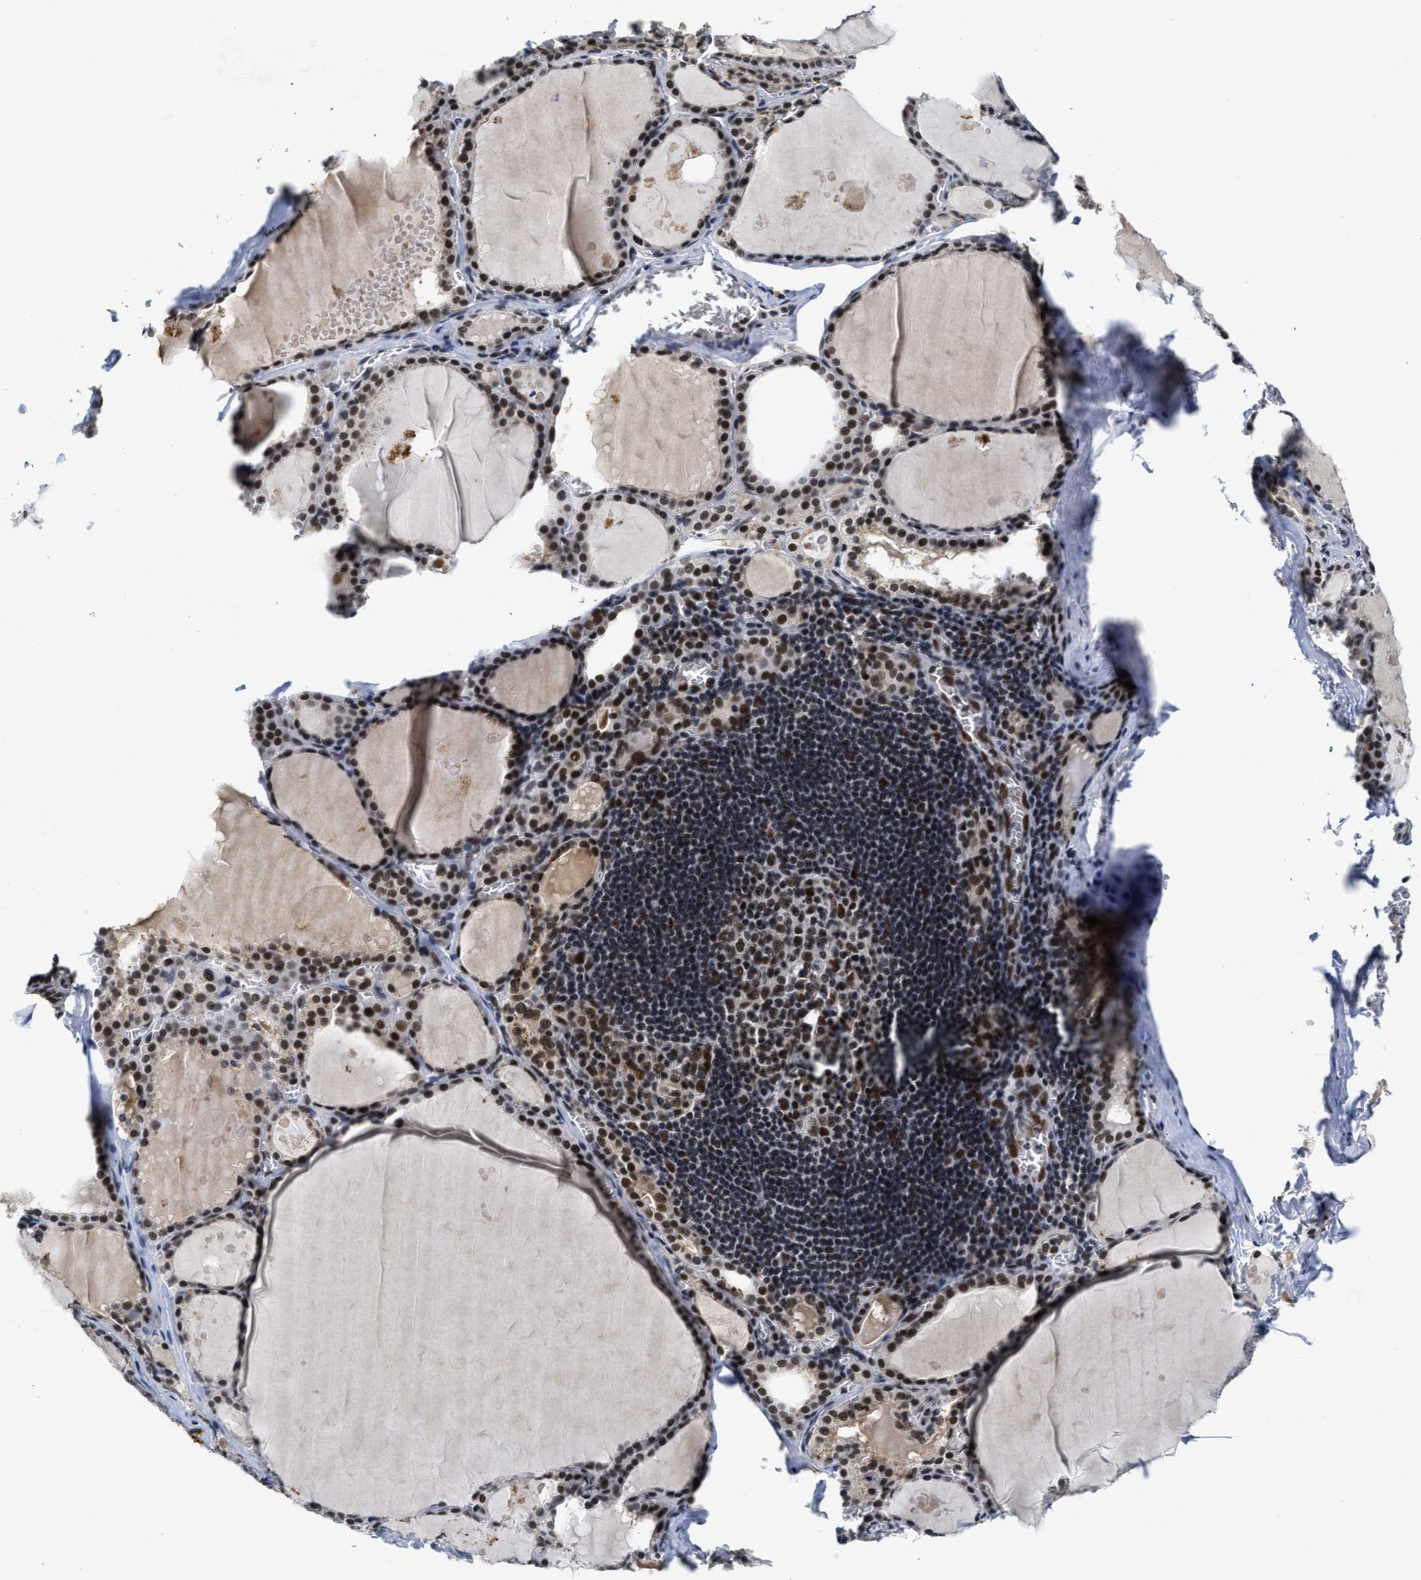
{"staining": {"intensity": "strong", "quantity": ">75%", "location": "nuclear"}, "tissue": "thyroid gland", "cell_type": "Glandular cells", "image_type": "normal", "snomed": [{"axis": "morphology", "description": "Normal tissue, NOS"}, {"axis": "topography", "description": "Thyroid gland"}], "caption": "The image demonstrates immunohistochemical staining of benign thyroid gland. There is strong nuclear staining is identified in about >75% of glandular cells.", "gene": "INIP", "patient": {"sex": "male", "age": 56}}